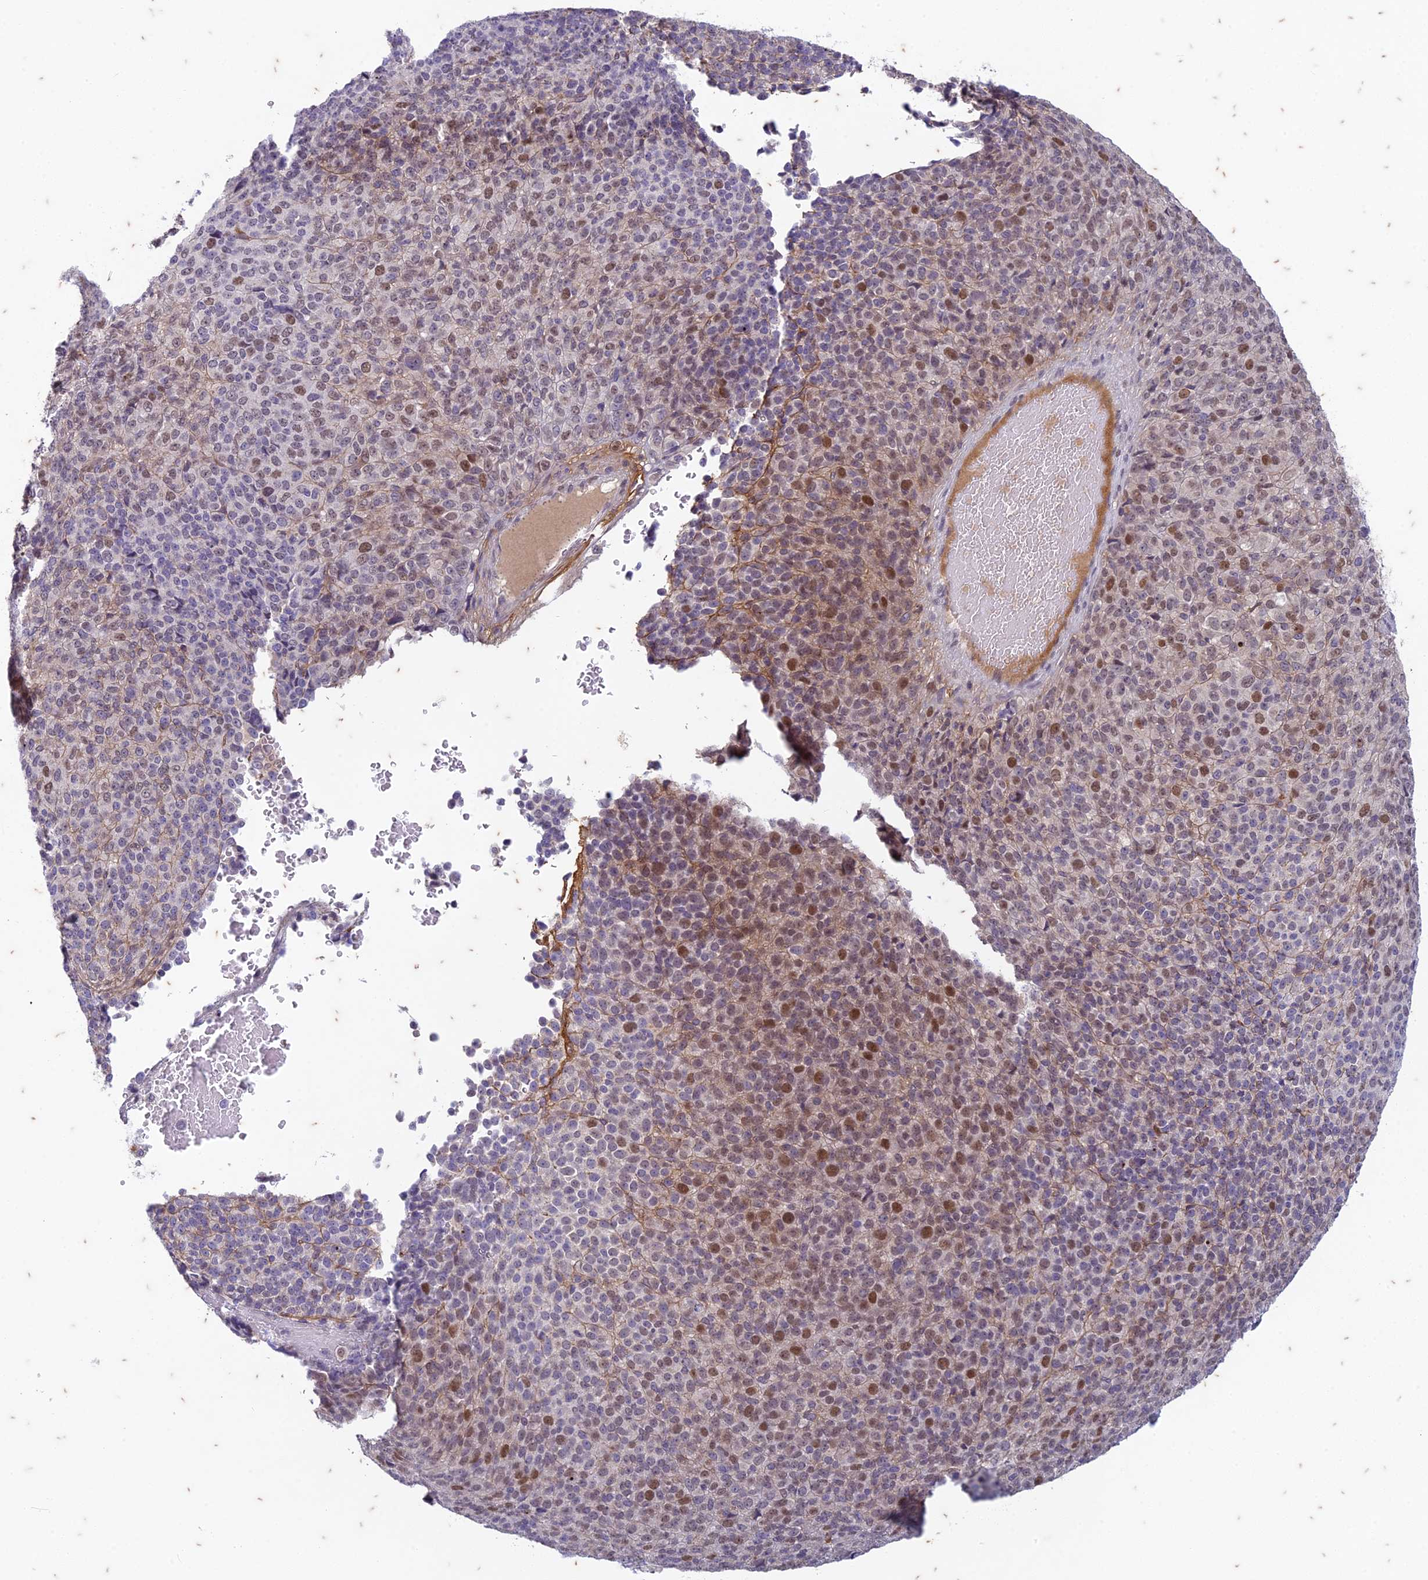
{"staining": {"intensity": "moderate", "quantity": "<25%", "location": "nuclear"}, "tissue": "melanoma", "cell_type": "Tumor cells", "image_type": "cancer", "snomed": [{"axis": "morphology", "description": "Malignant melanoma, Metastatic site"}, {"axis": "topography", "description": "Brain"}], "caption": "Melanoma tissue reveals moderate nuclear staining in about <25% of tumor cells", "gene": "PABPN1L", "patient": {"sex": "female", "age": 56}}